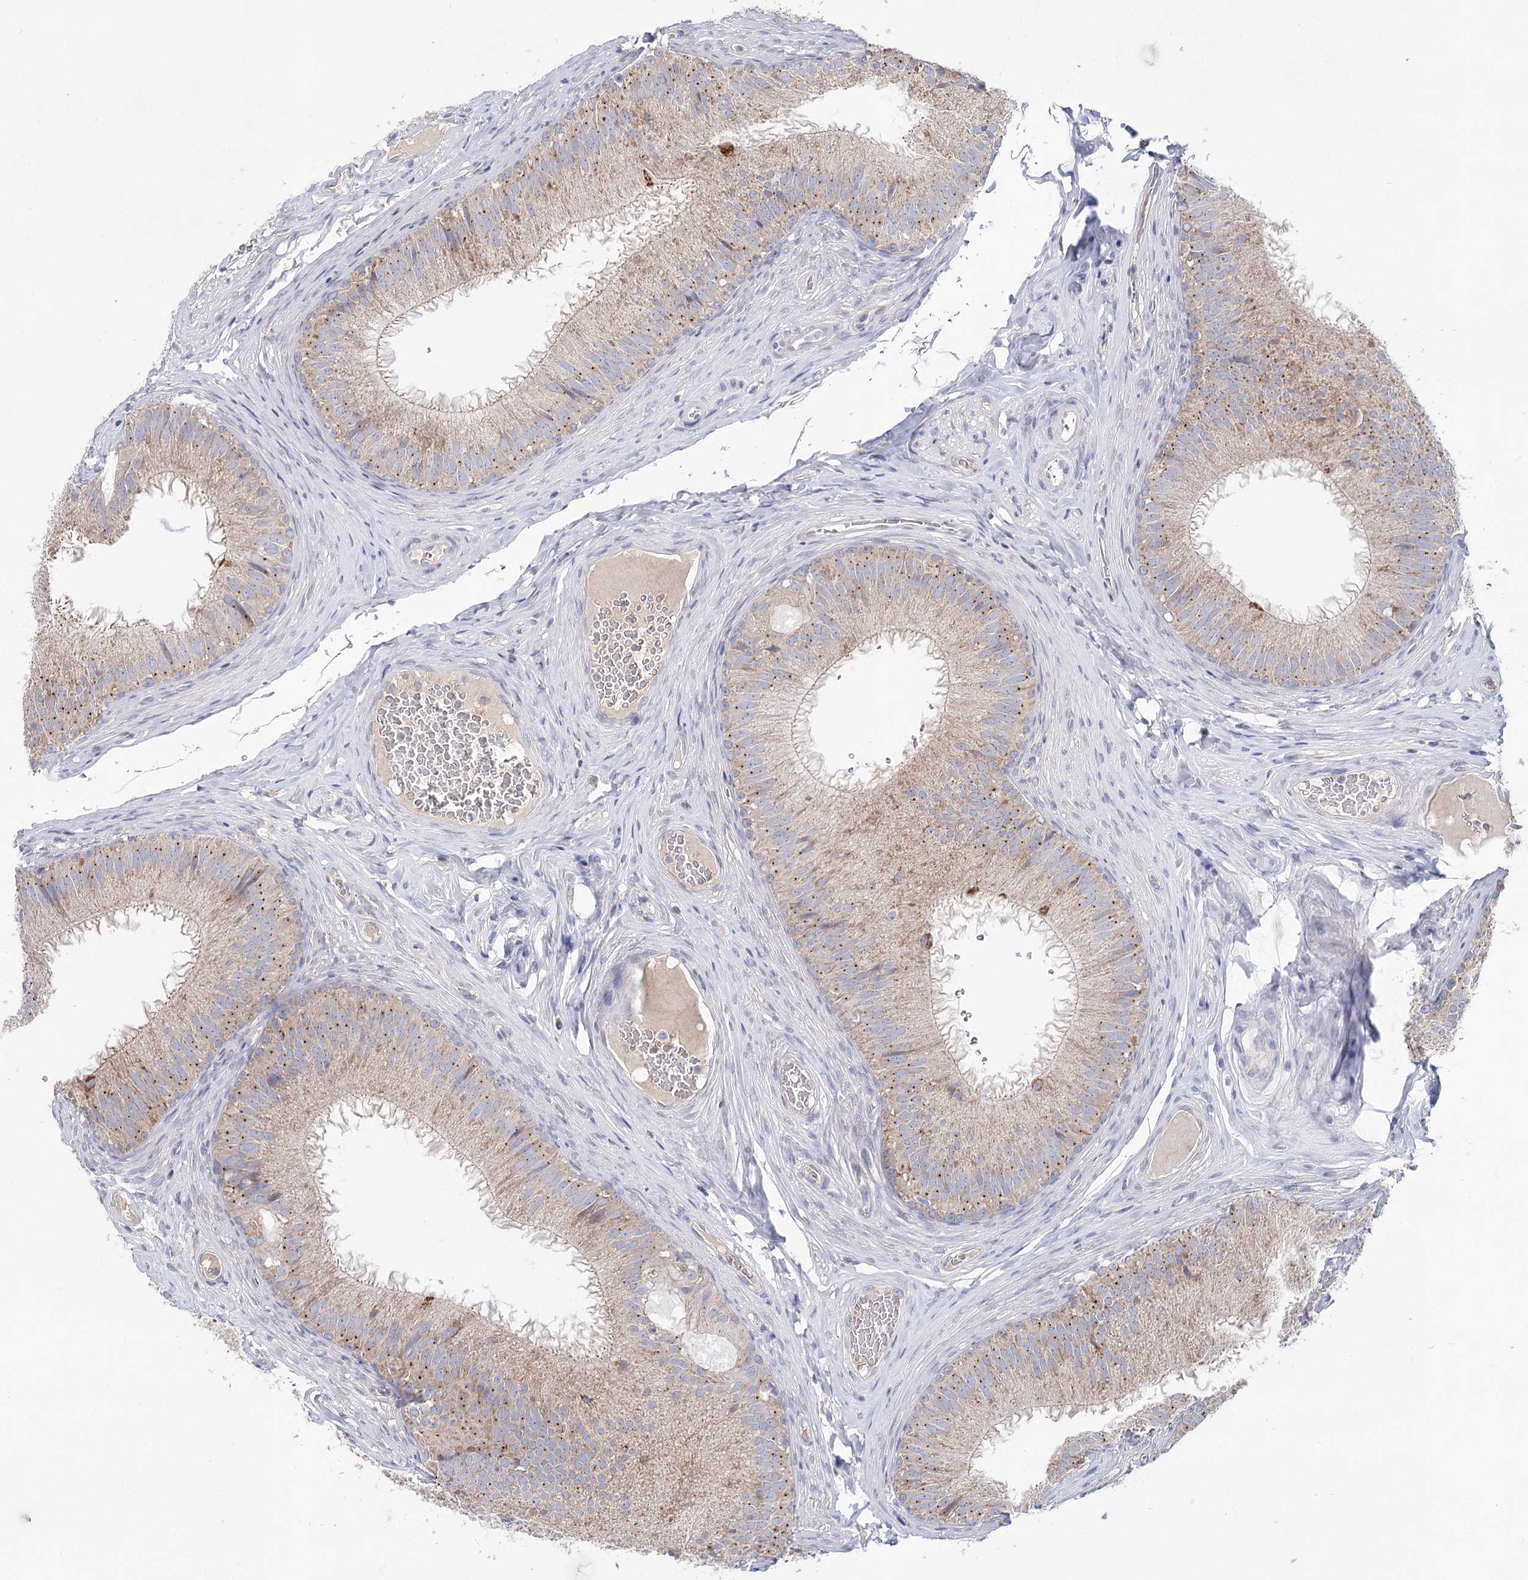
{"staining": {"intensity": "moderate", "quantity": "25%-75%", "location": "cytoplasmic/membranous"}, "tissue": "epididymis", "cell_type": "Glandular cells", "image_type": "normal", "snomed": [{"axis": "morphology", "description": "Normal tissue, NOS"}, {"axis": "topography", "description": "Epididymis"}], "caption": "Moderate cytoplasmic/membranous staining is seen in about 25%-75% of glandular cells in benign epididymis. The staining was performed using DAB to visualize the protein expression in brown, while the nuclei were stained in blue with hematoxylin (Magnification: 20x).", "gene": "ARHGAP44", "patient": {"sex": "male", "age": 34}}